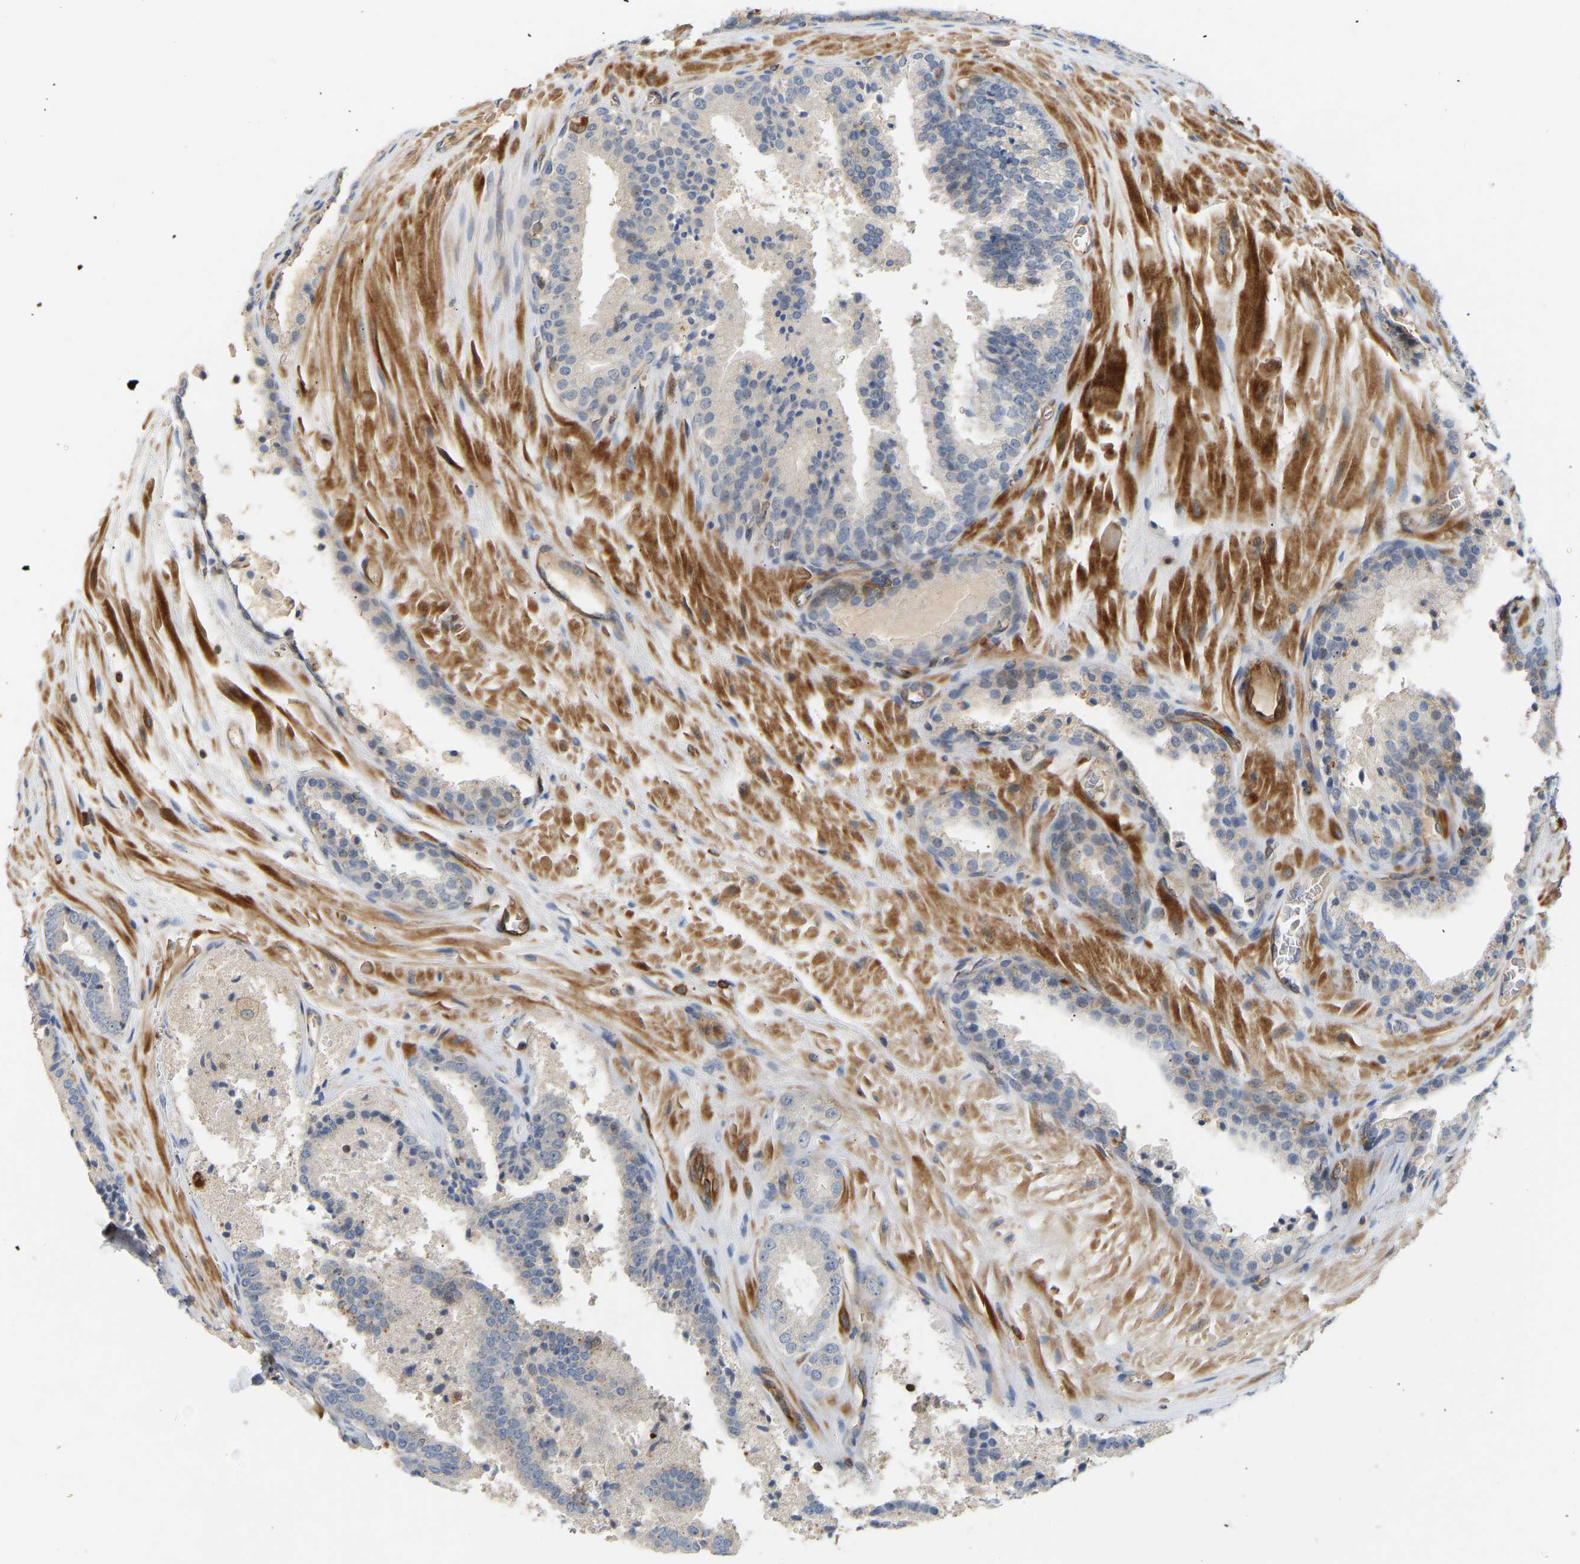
{"staining": {"intensity": "weak", "quantity": "<25%", "location": "cytoplasmic/membranous"}, "tissue": "prostate cancer", "cell_type": "Tumor cells", "image_type": "cancer", "snomed": [{"axis": "morphology", "description": "Adenocarcinoma, High grade"}, {"axis": "topography", "description": "Prostate"}], "caption": "A photomicrograph of prostate cancer (adenocarcinoma (high-grade)) stained for a protein displays no brown staining in tumor cells.", "gene": "PLCG2", "patient": {"sex": "male", "age": 65}}